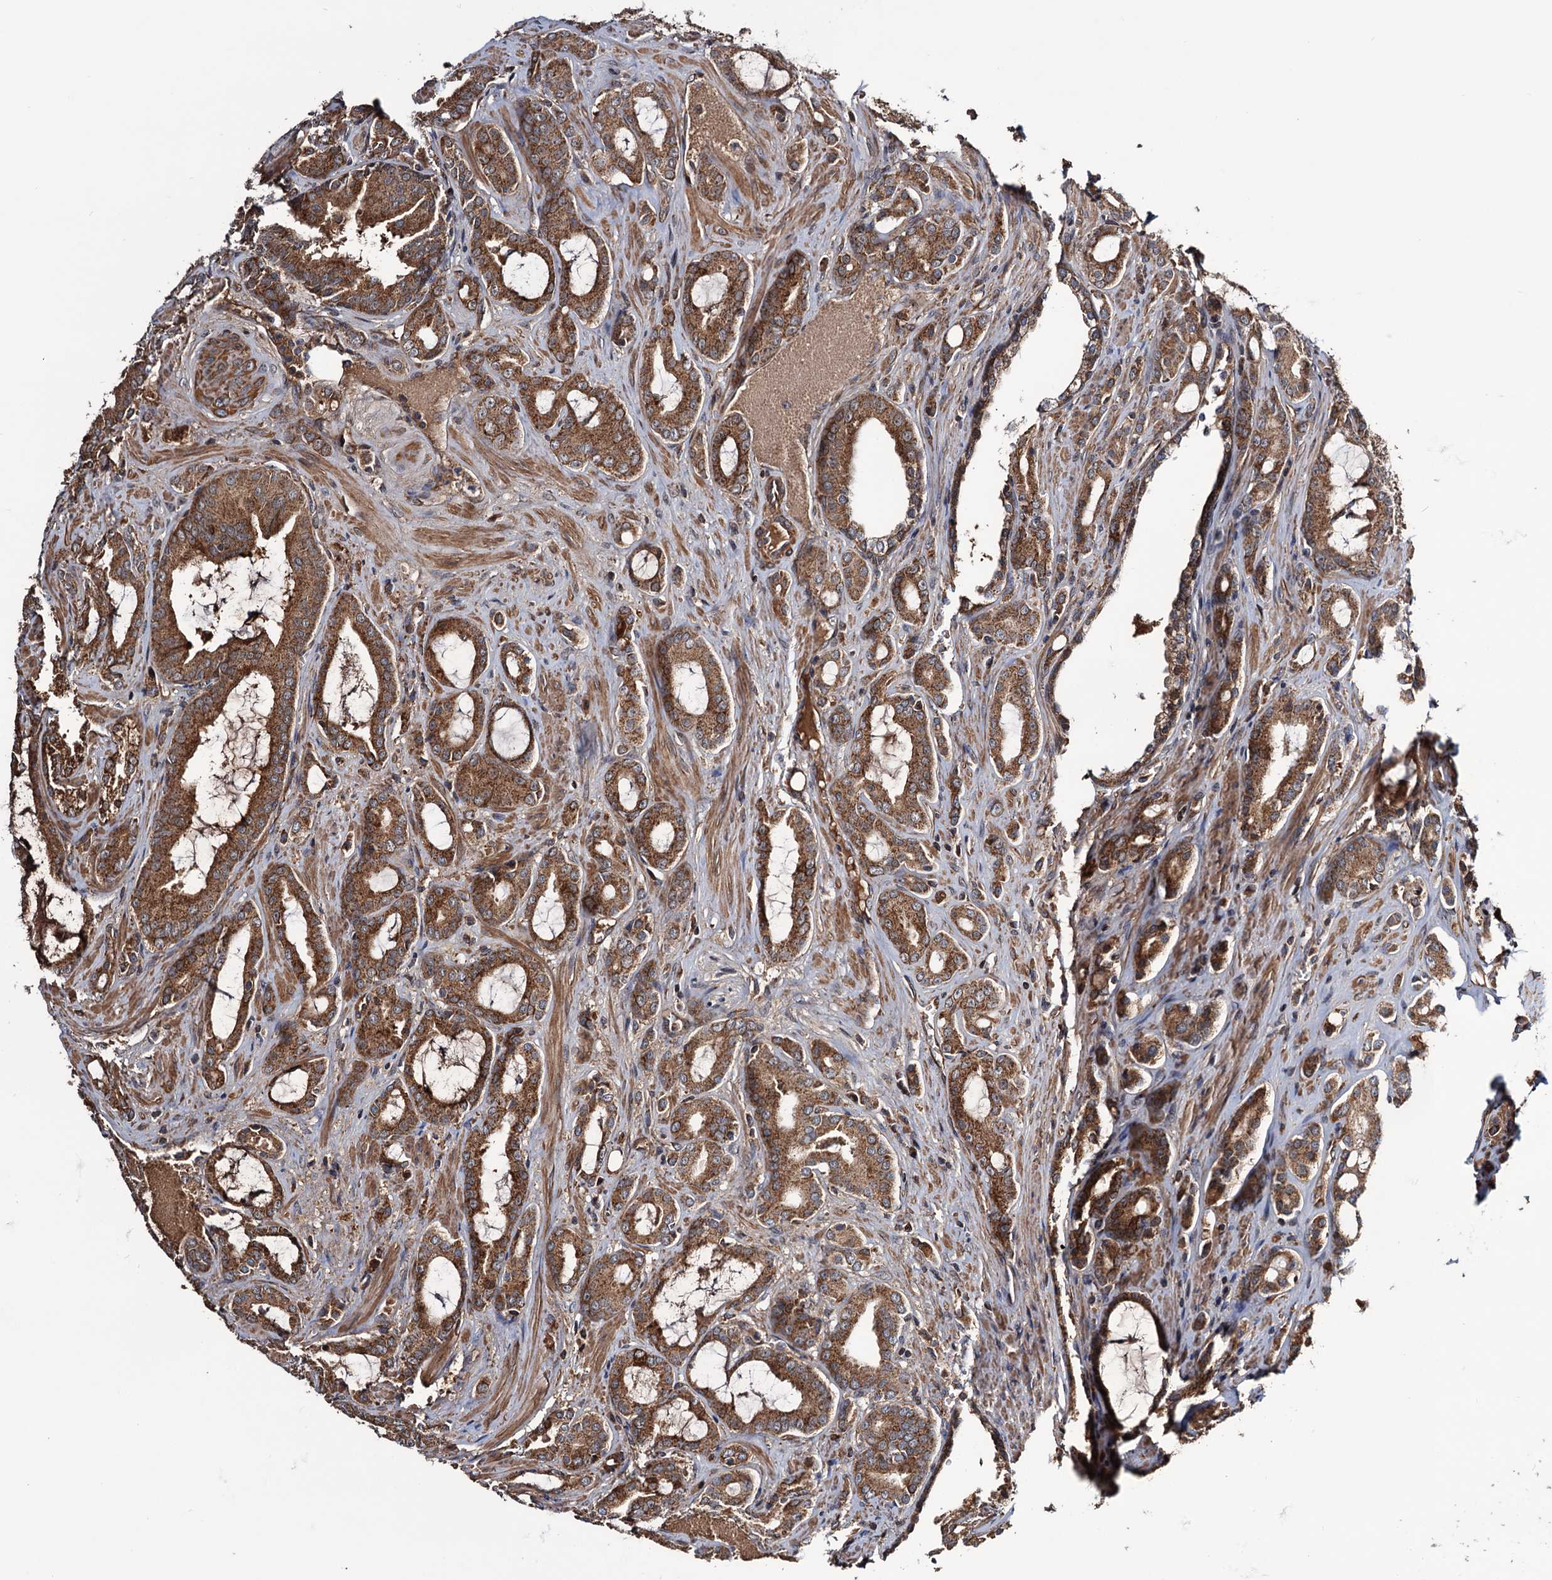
{"staining": {"intensity": "moderate", "quantity": ">75%", "location": "cytoplasmic/membranous"}, "tissue": "prostate cancer", "cell_type": "Tumor cells", "image_type": "cancer", "snomed": [{"axis": "morphology", "description": "Adenocarcinoma, High grade"}, {"axis": "topography", "description": "Prostate"}], "caption": "Human prostate cancer (adenocarcinoma (high-grade)) stained for a protein (brown) exhibits moderate cytoplasmic/membranous positive expression in approximately >75% of tumor cells.", "gene": "MRPL42", "patient": {"sex": "male", "age": 72}}